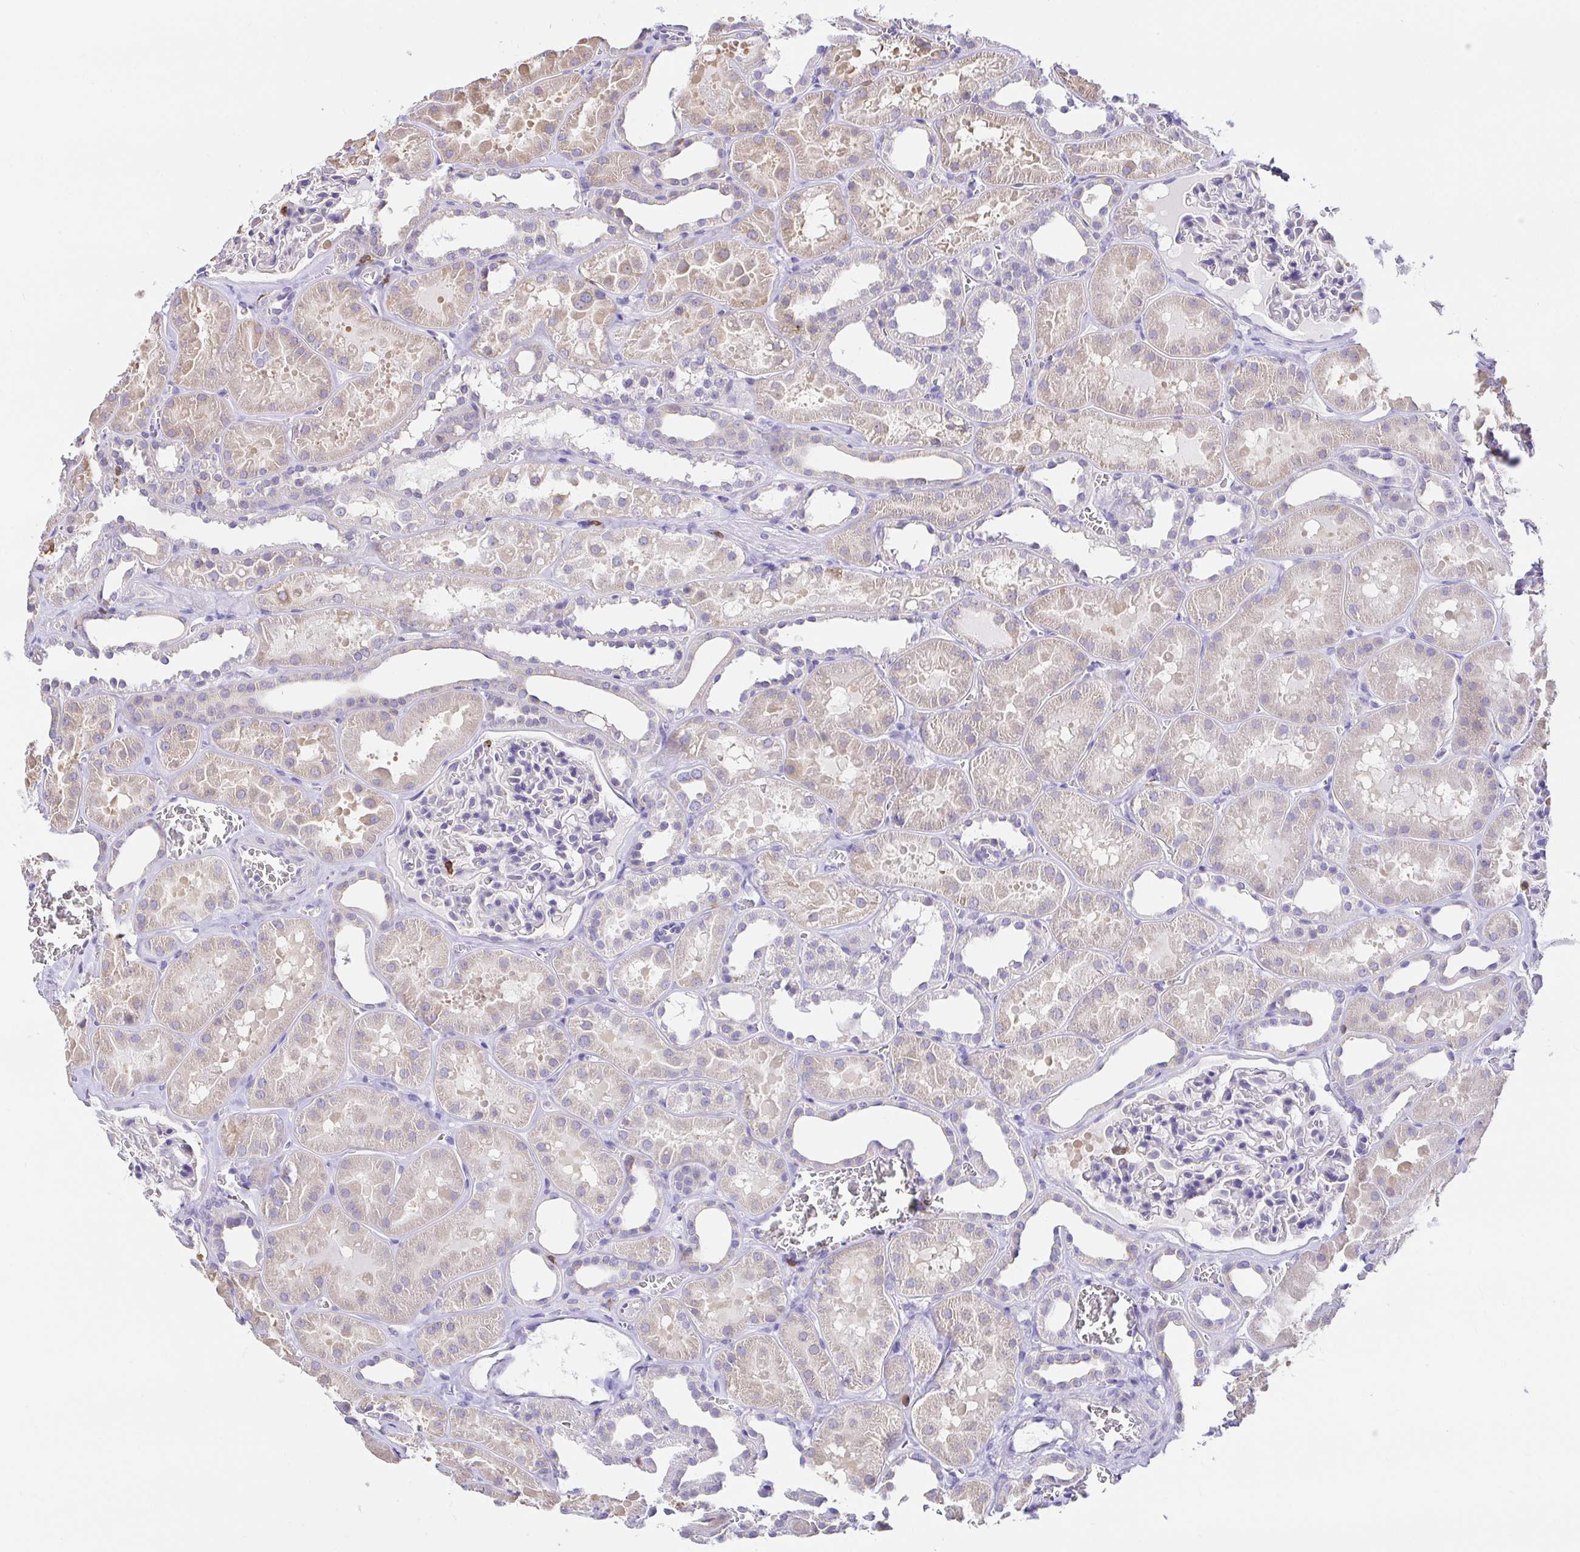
{"staining": {"intensity": "negative", "quantity": "none", "location": "none"}, "tissue": "kidney", "cell_type": "Cells in glomeruli", "image_type": "normal", "snomed": [{"axis": "morphology", "description": "Normal tissue, NOS"}, {"axis": "topography", "description": "Kidney"}], "caption": "High magnification brightfield microscopy of unremarkable kidney stained with DAB (3,3'-diaminobenzidine) (brown) and counterstained with hematoxylin (blue): cells in glomeruli show no significant expression.", "gene": "SKAP1", "patient": {"sex": "female", "age": 41}}